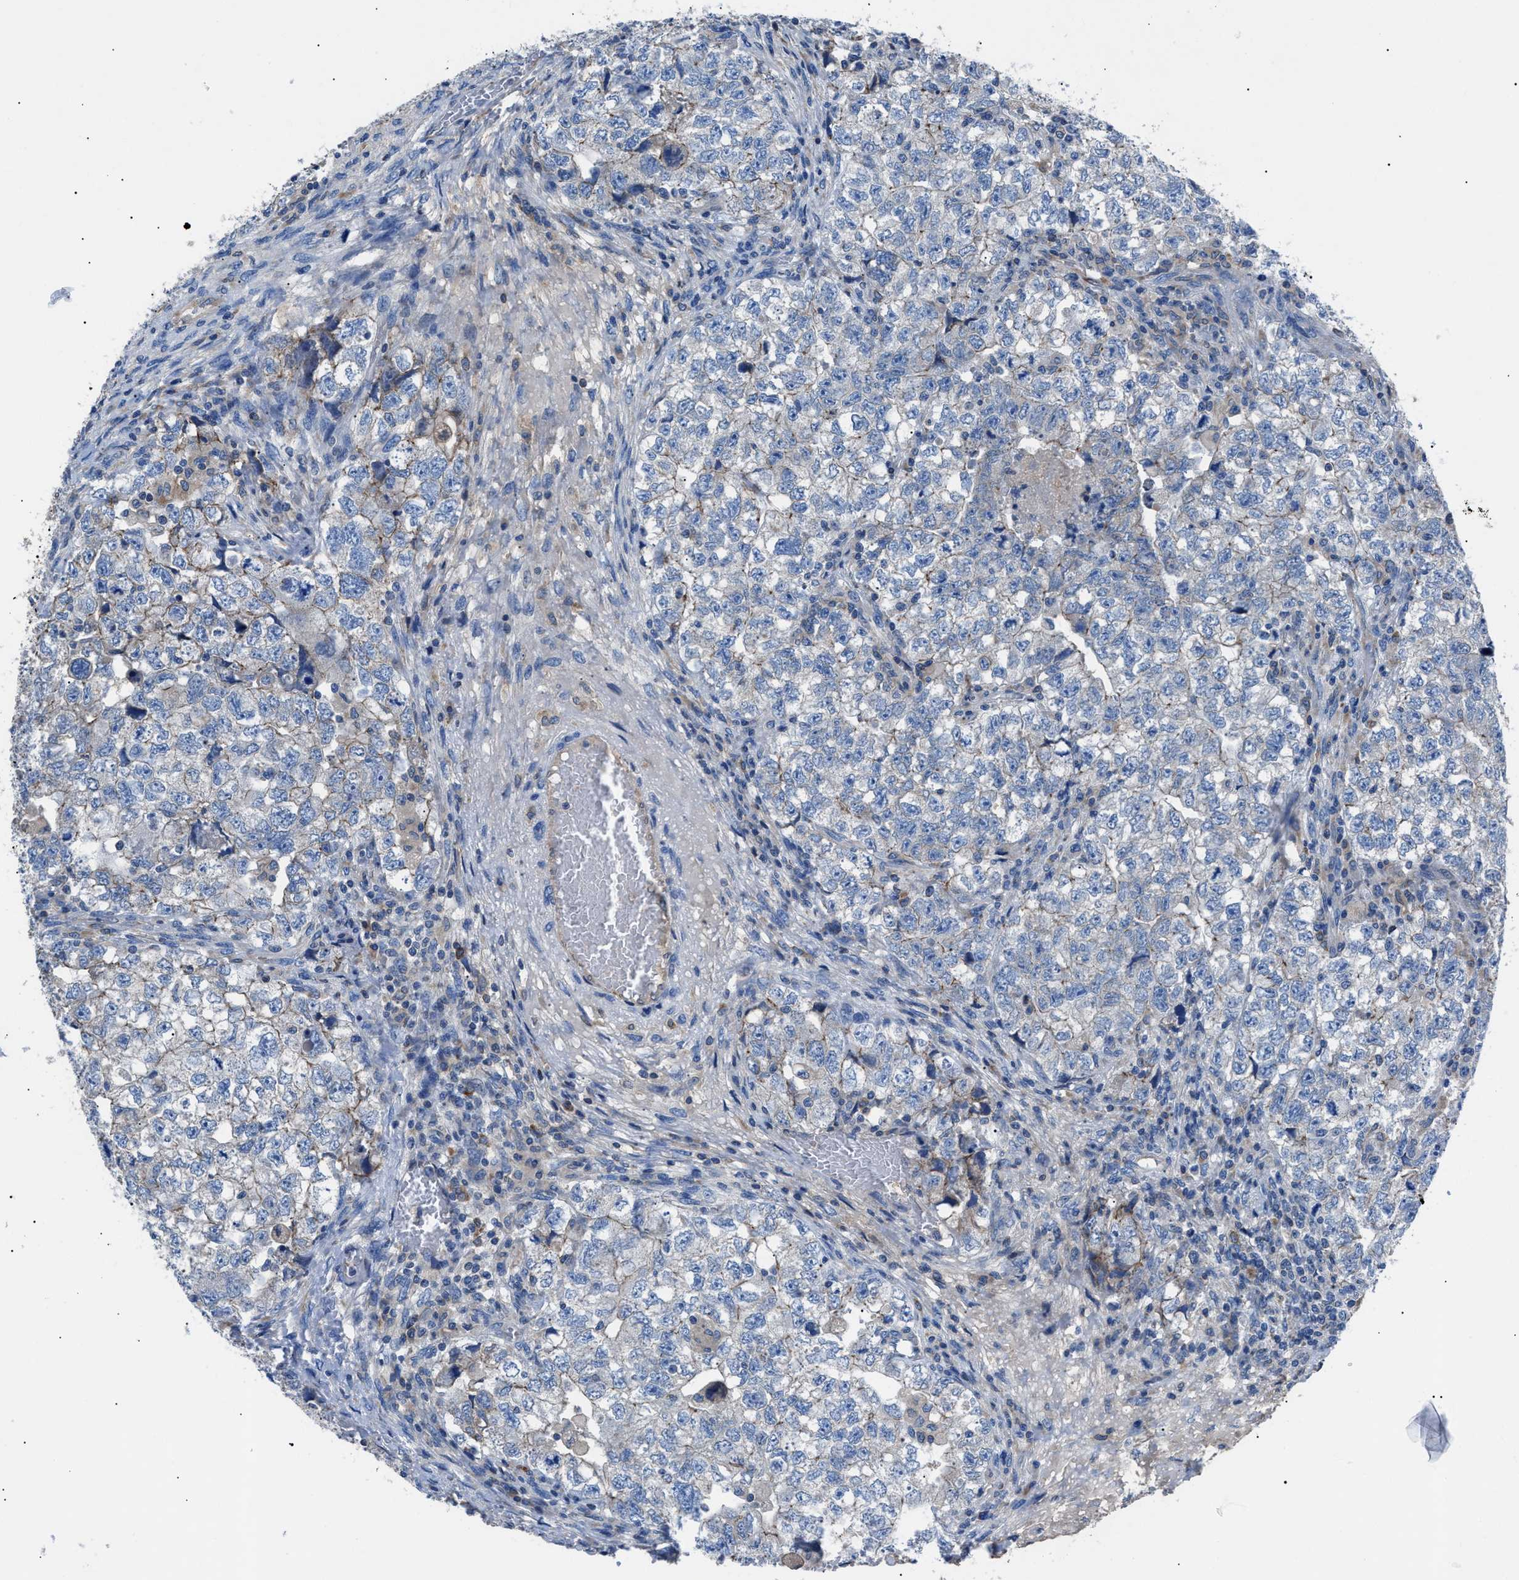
{"staining": {"intensity": "weak", "quantity": "<25%", "location": "cytoplasmic/membranous"}, "tissue": "testis cancer", "cell_type": "Tumor cells", "image_type": "cancer", "snomed": [{"axis": "morphology", "description": "Carcinoma, Embryonal, NOS"}, {"axis": "topography", "description": "Testis"}], "caption": "A photomicrograph of human testis embryonal carcinoma is negative for staining in tumor cells. Brightfield microscopy of IHC stained with DAB (3,3'-diaminobenzidine) (brown) and hematoxylin (blue), captured at high magnification.", "gene": "ZDHHC24", "patient": {"sex": "male", "age": 36}}